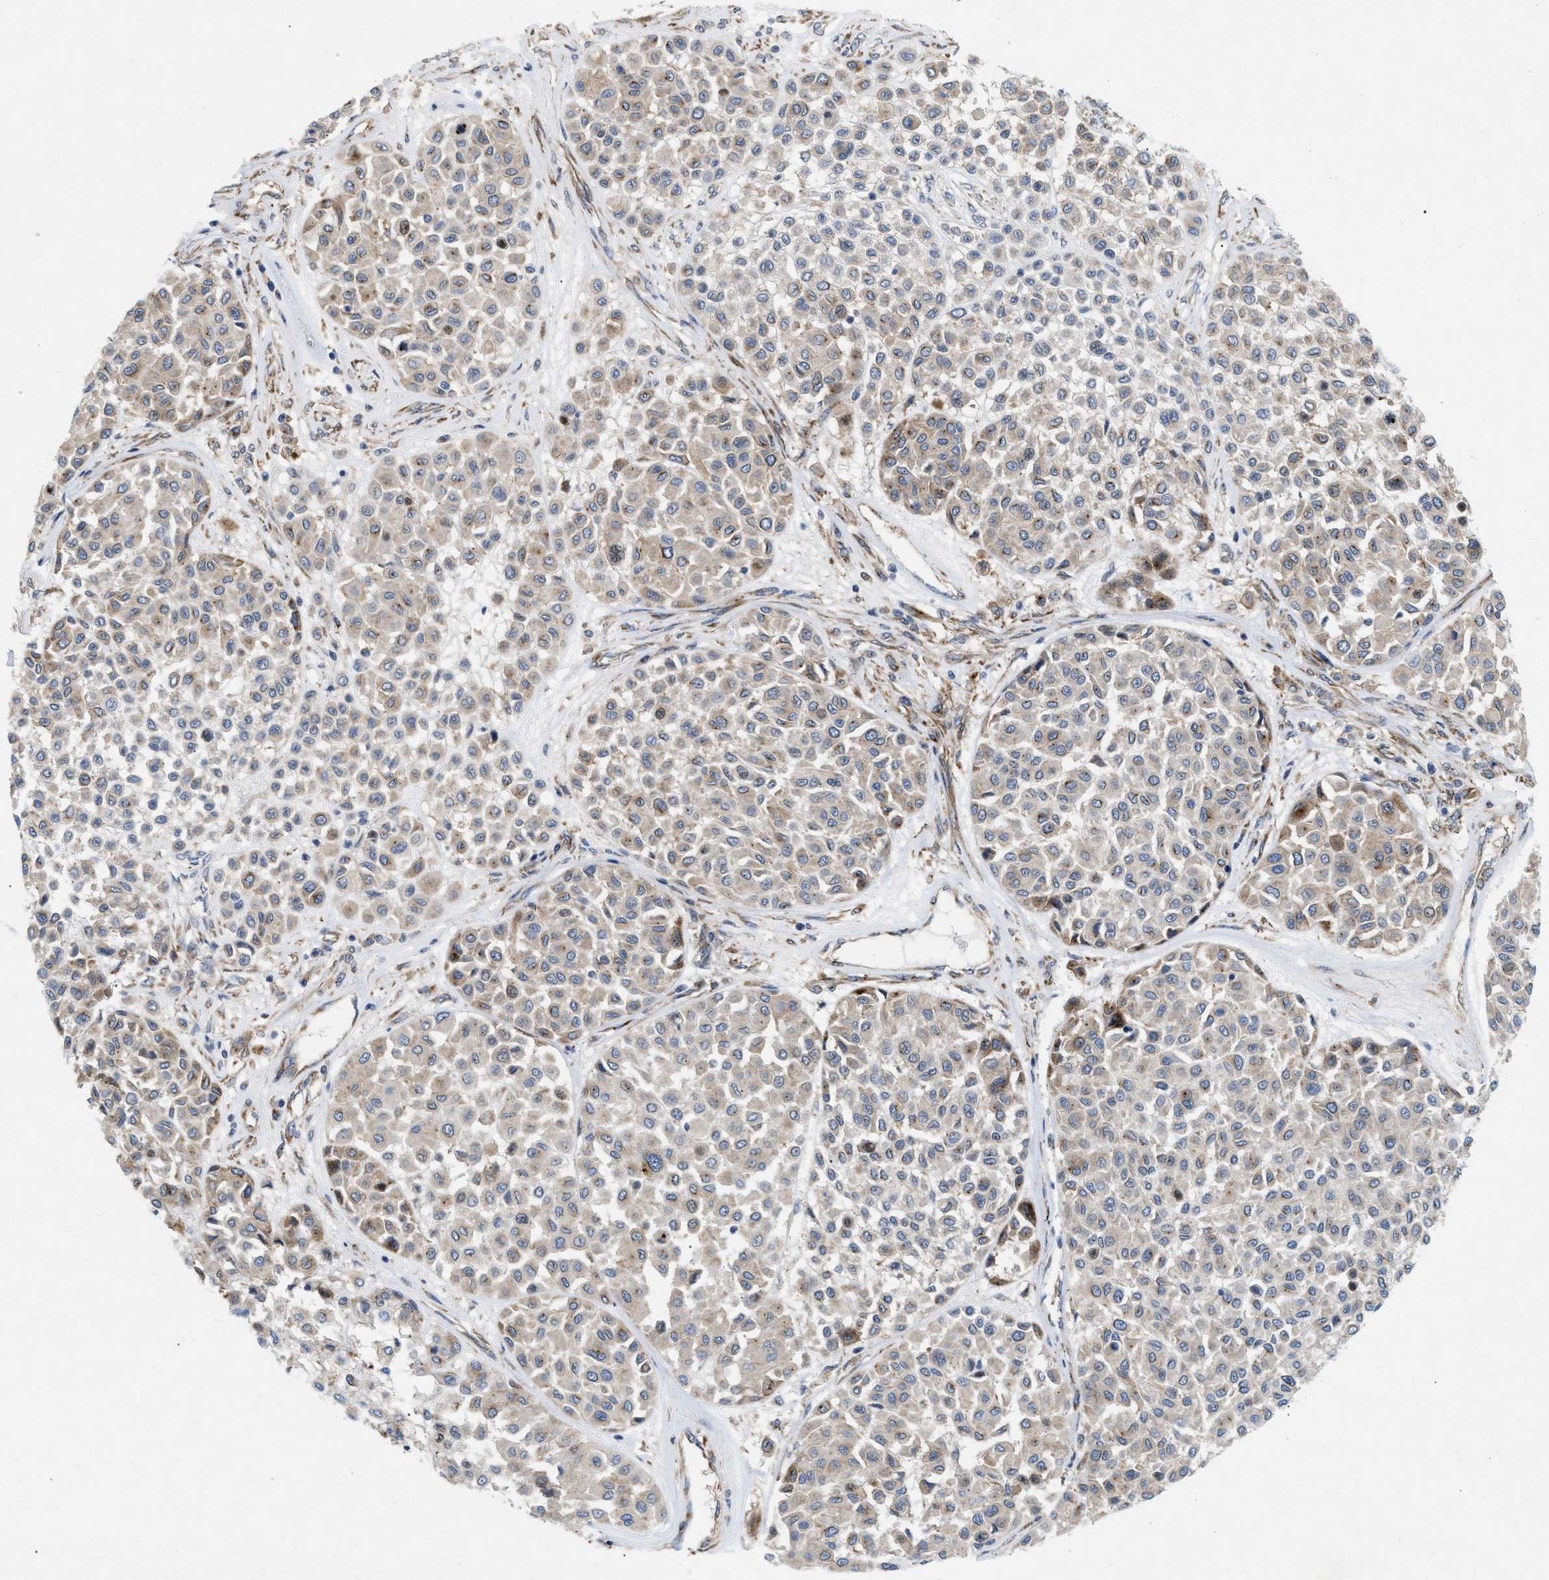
{"staining": {"intensity": "moderate", "quantity": "<25%", "location": "cytoplasmic/membranous"}, "tissue": "melanoma", "cell_type": "Tumor cells", "image_type": "cancer", "snomed": [{"axis": "morphology", "description": "Malignant melanoma, Metastatic site"}, {"axis": "topography", "description": "Soft tissue"}], "caption": "DAB (3,3'-diaminobenzidine) immunohistochemical staining of human melanoma demonstrates moderate cytoplasmic/membranous protein positivity in about <25% of tumor cells. (DAB IHC with brightfield microscopy, high magnification).", "gene": "DCTN4", "patient": {"sex": "male", "age": 41}}